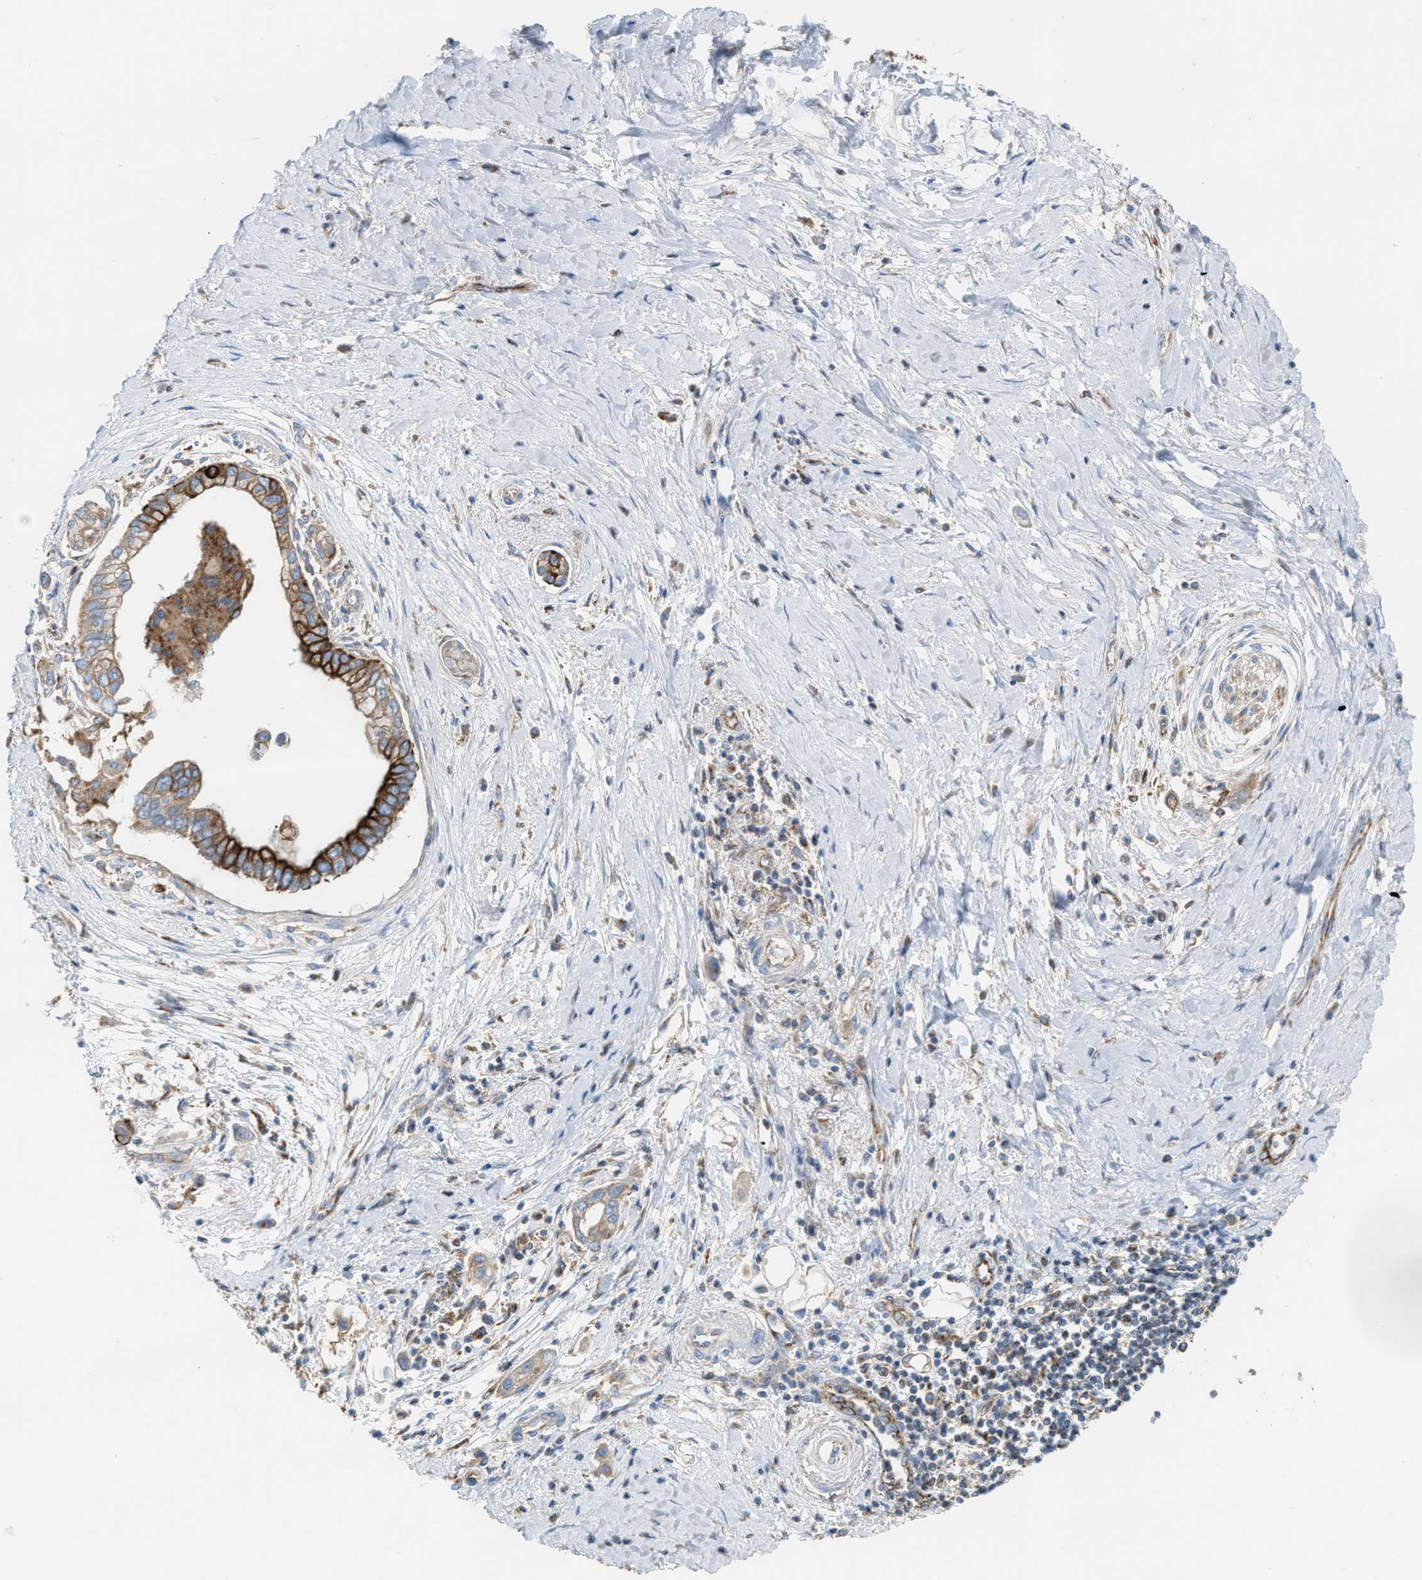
{"staining": {"intensity": "moderate", "quantity": ">75%", "location": "cytoplasmic/membranous"}, "tissue": "pancreatic cancer", "cell_type": "Tumor cells", "image_type": "cancer", "snomed": [{"axis": "morphology", "description": "Adenocarcinoma, NOS"}, {"axis": "topography", "description": "Pancreas"}], "caption": "High-power microscopy captured an immunohistochemistry micrograph of adenocarcinoma (pancreatic), revealing moderate cytoplasmic/membranous staining in about >75% of tumor cells.", "gene": "TBC1D15", "patient": {"sex": "male", "age": 59}}